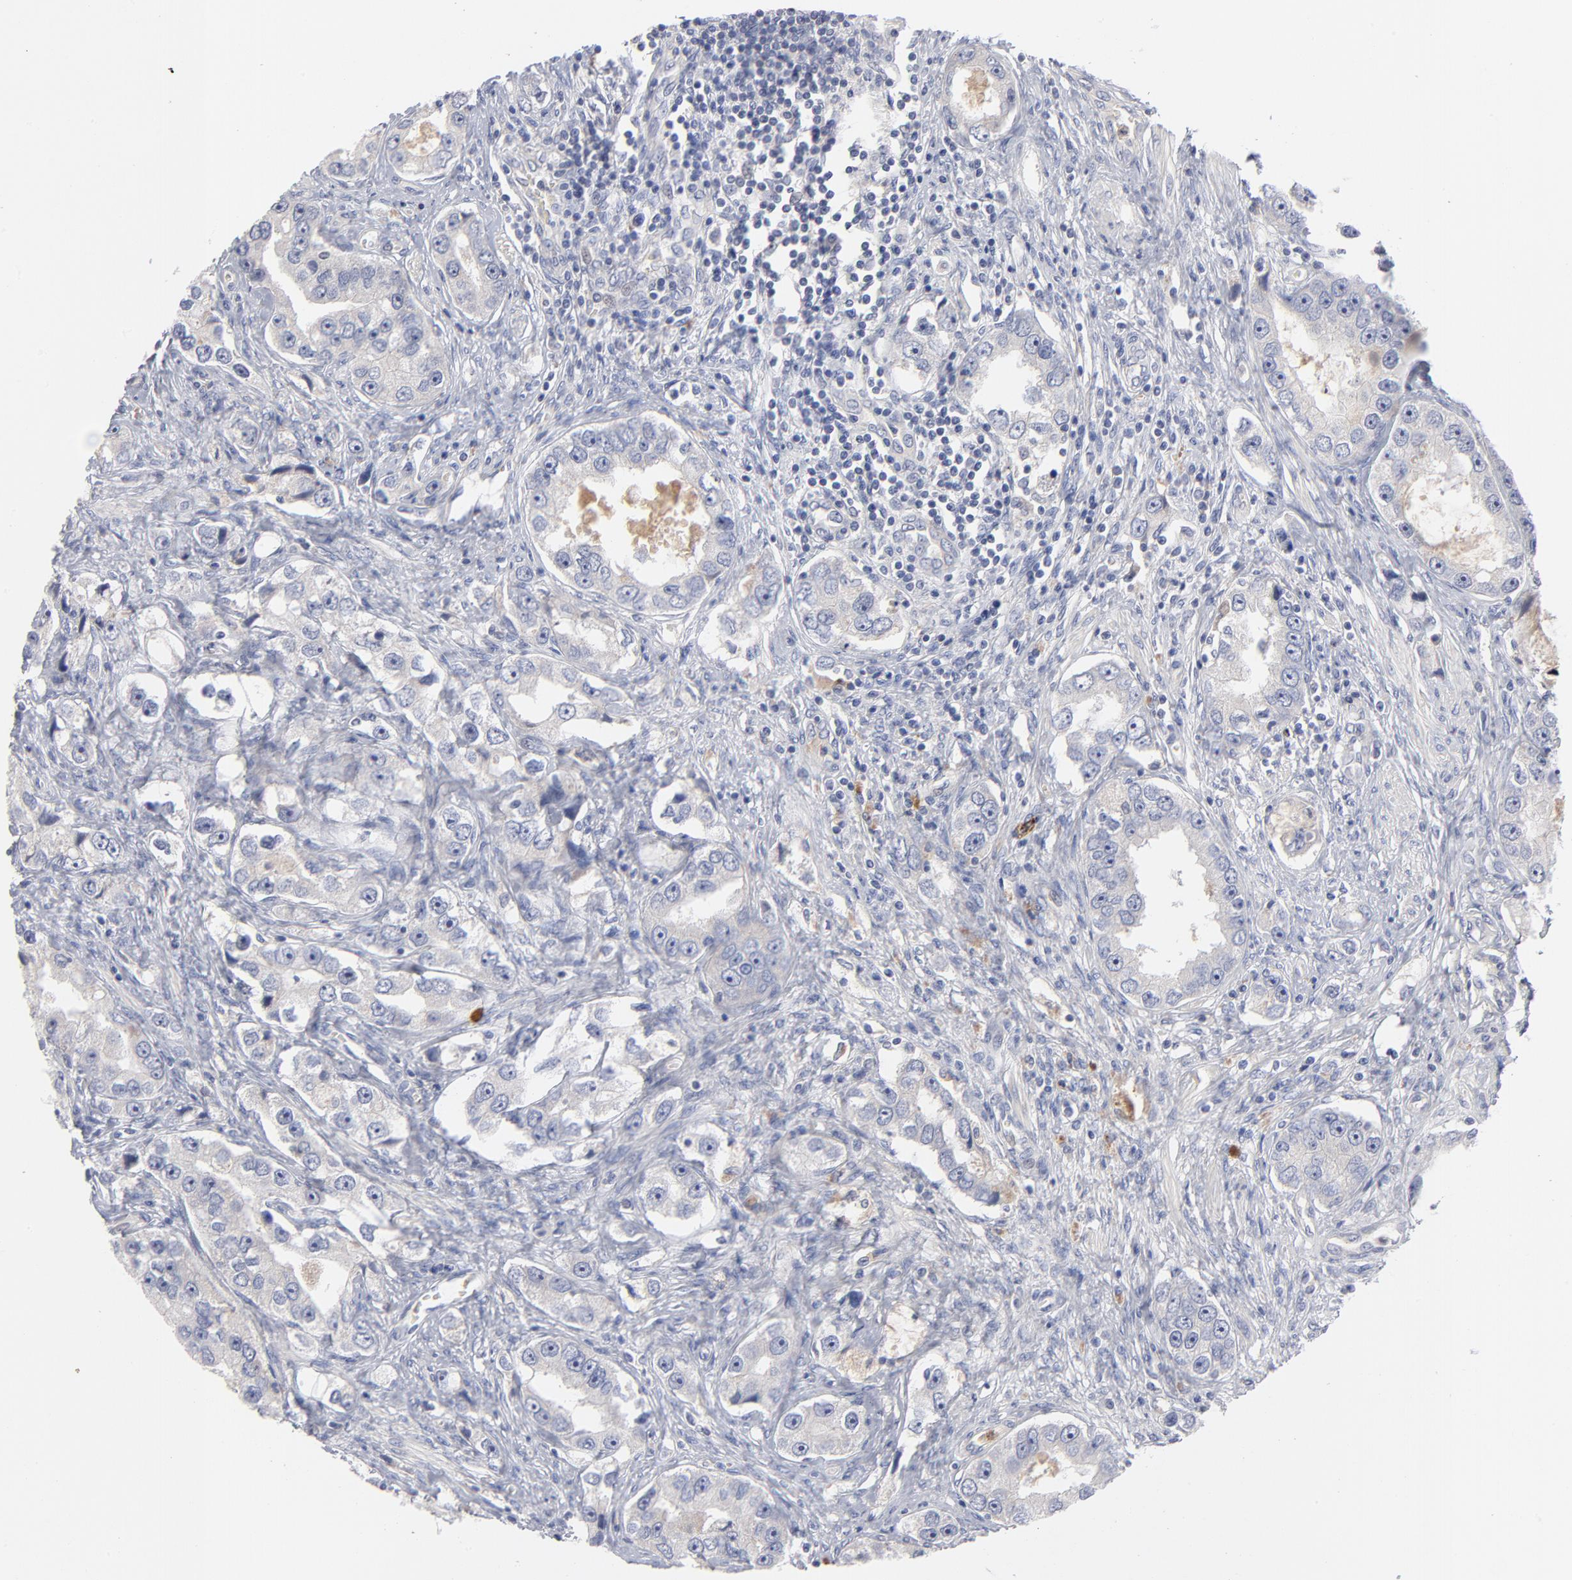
{"staining": {"intensity": "negative", "quantity": "none", "location": "none"}, "tissue": "prostate cancer", "cell_type": "Tumor cells", "image_type": "cancer", "snomed": [{"axis": "morphology", "description": "Adenocarcinoma, High grade"}, {"axis": "topography", "description": "Prostate"}], "caption": "High magnification brightfield microscopy of prostate cancer stained with DAB (brown) and counterstained with hematoxylin (blue): tumor cells show no significant staining.", "gene": "CCR3", "patient": {"sex": "male", "age": 63}}